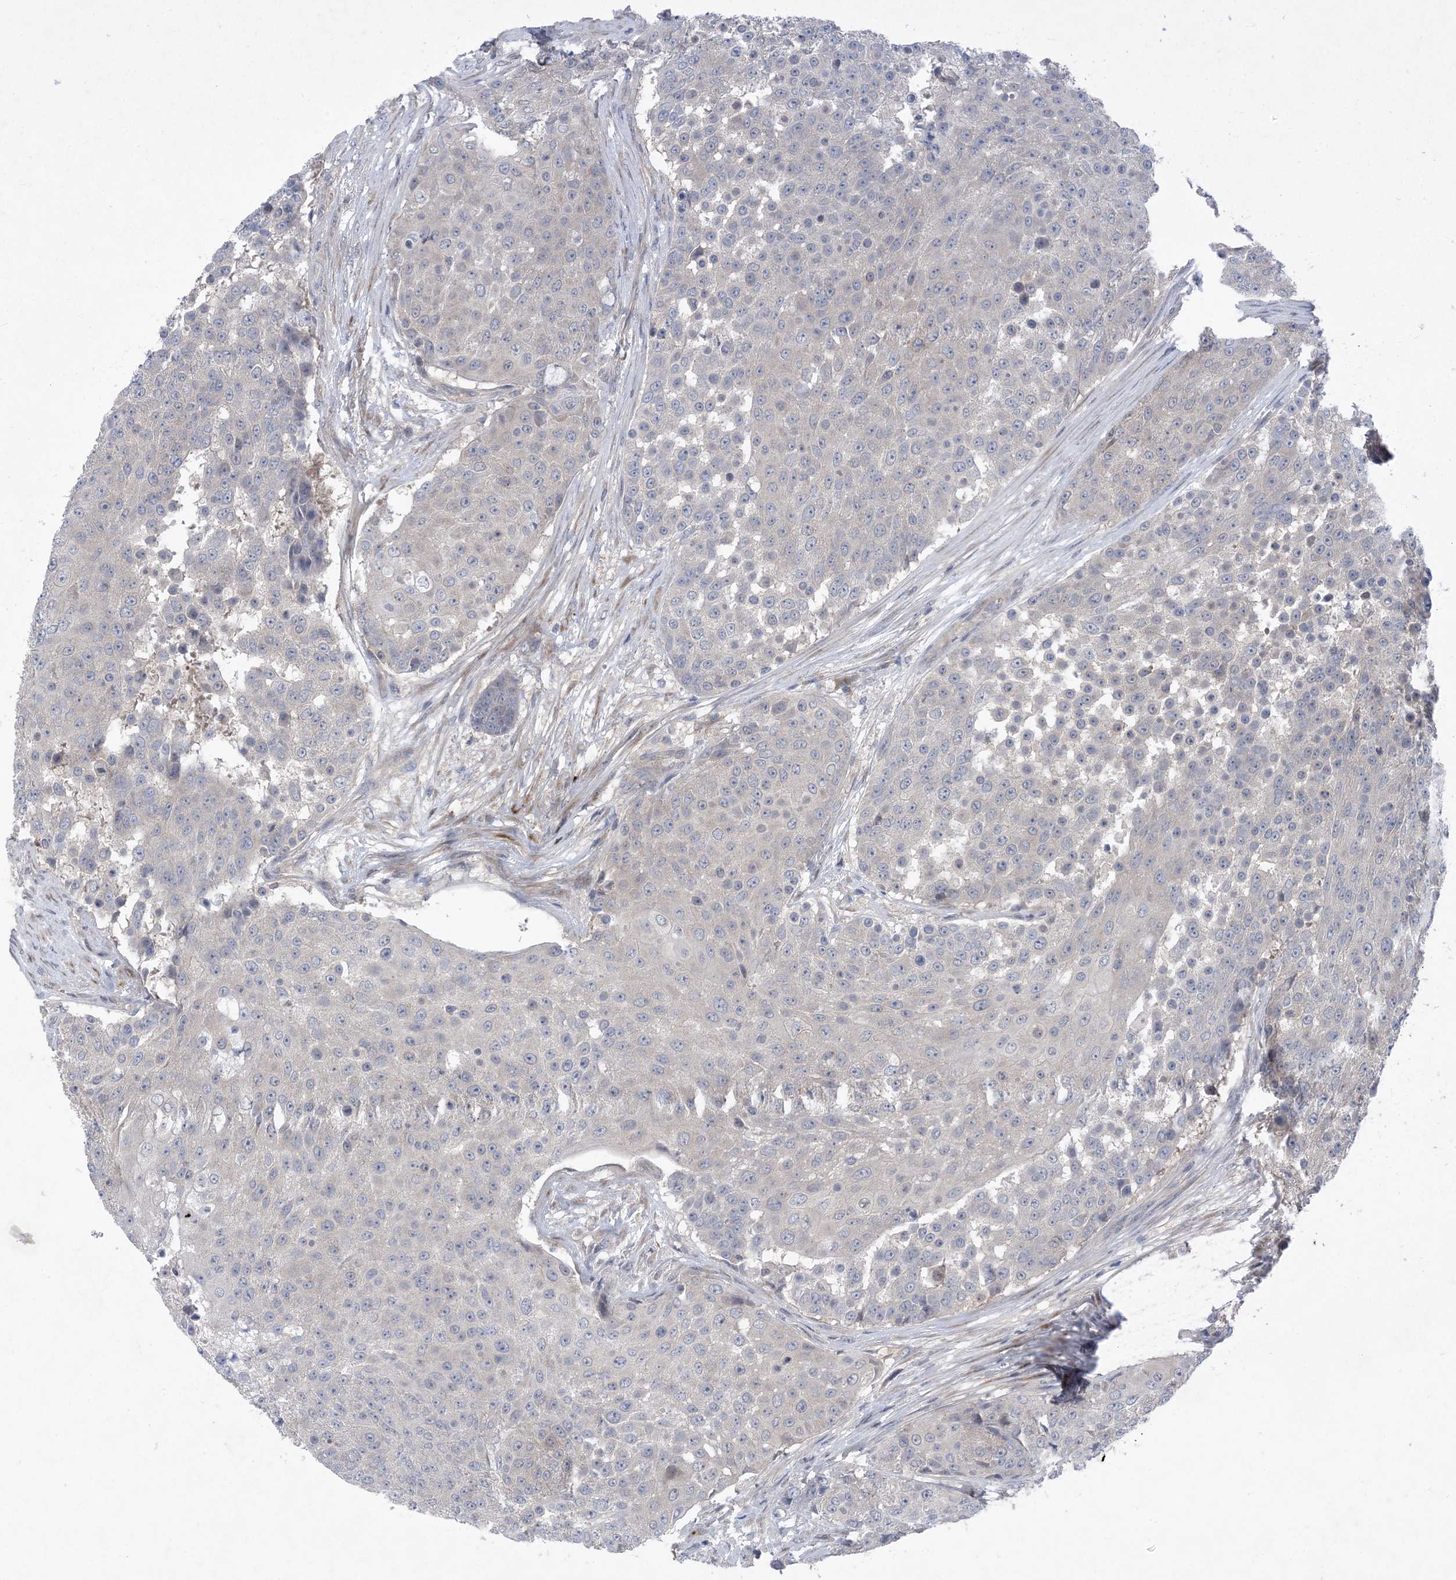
{"staining": {"intensity": "negative", "quantity": "none", "location": "none"}, "tissue": "urothelial cancer", "cell_type": "Tumor cells", "image_type": "cancer", "snomed": [{"axis": "morphology", "description": "Urothelial carcinoma, High grade"}, {"axis": "topography", "description": "Urinary bladder"}], "caption": "Human urothelial cancer stained for a protein using IHC exhibits no expression in tumor cells.", "gene": "HIKESHI", "patient": {"sex": "female", "age": 63}}